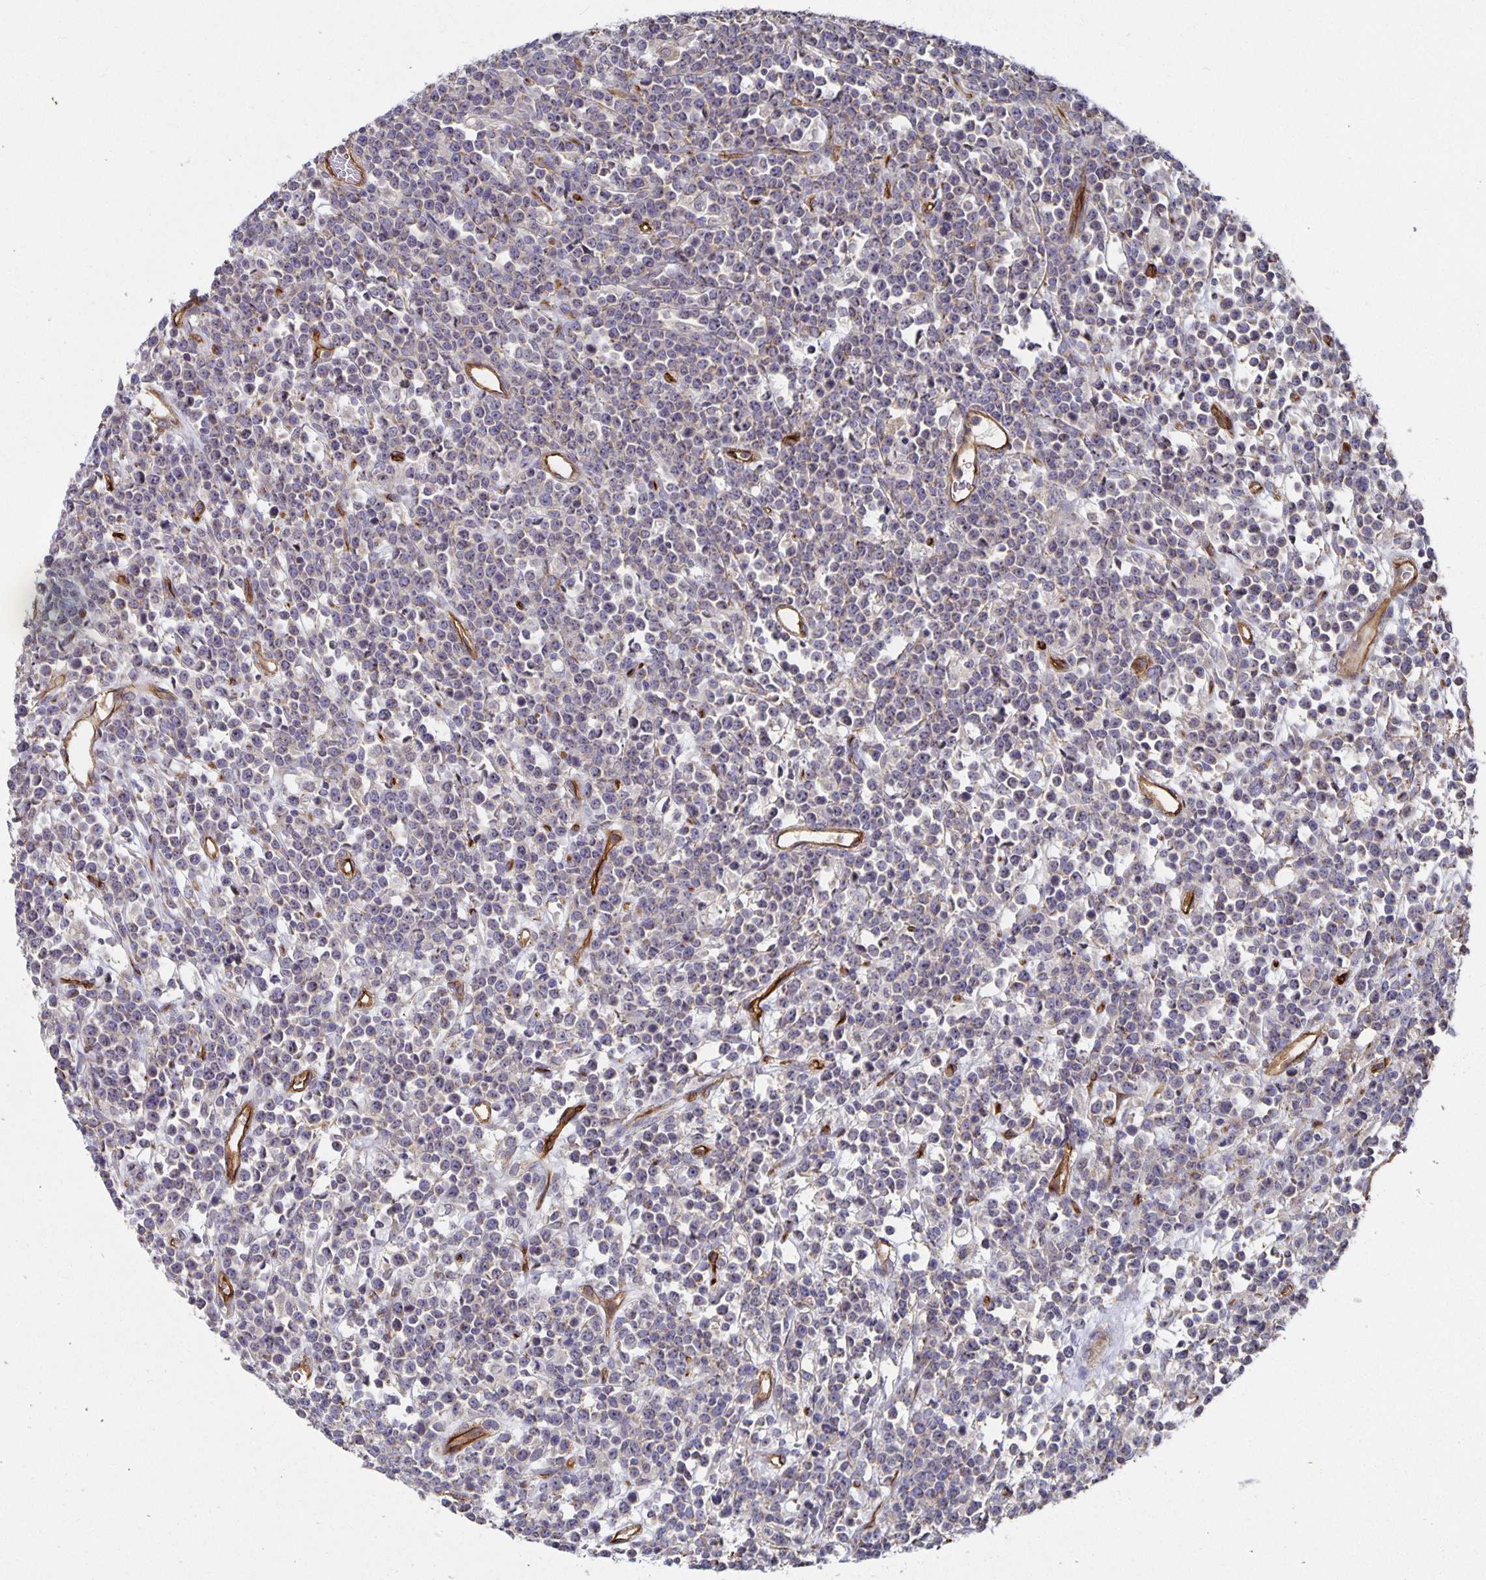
{"staining": {"intensity": "negative", "quantity": "none", "location": "none"}, "tissue": "lymphoma", "cell_type": "Tumor cells", "image_type": "cancer", "snomed": [{"axis": "morphology", "description": "Malignant lymphoma, non-Hodgkin's type, High grade"}, {"axis": "topography", "description": "Ovary"}], "caption": "Image shows no significant protein staining in tumor cells of malignant lymphoma, non-Hodgkin's type (high-grade).", "gene": "PODXL", "patient": {"sex": "female", "age": 56}}